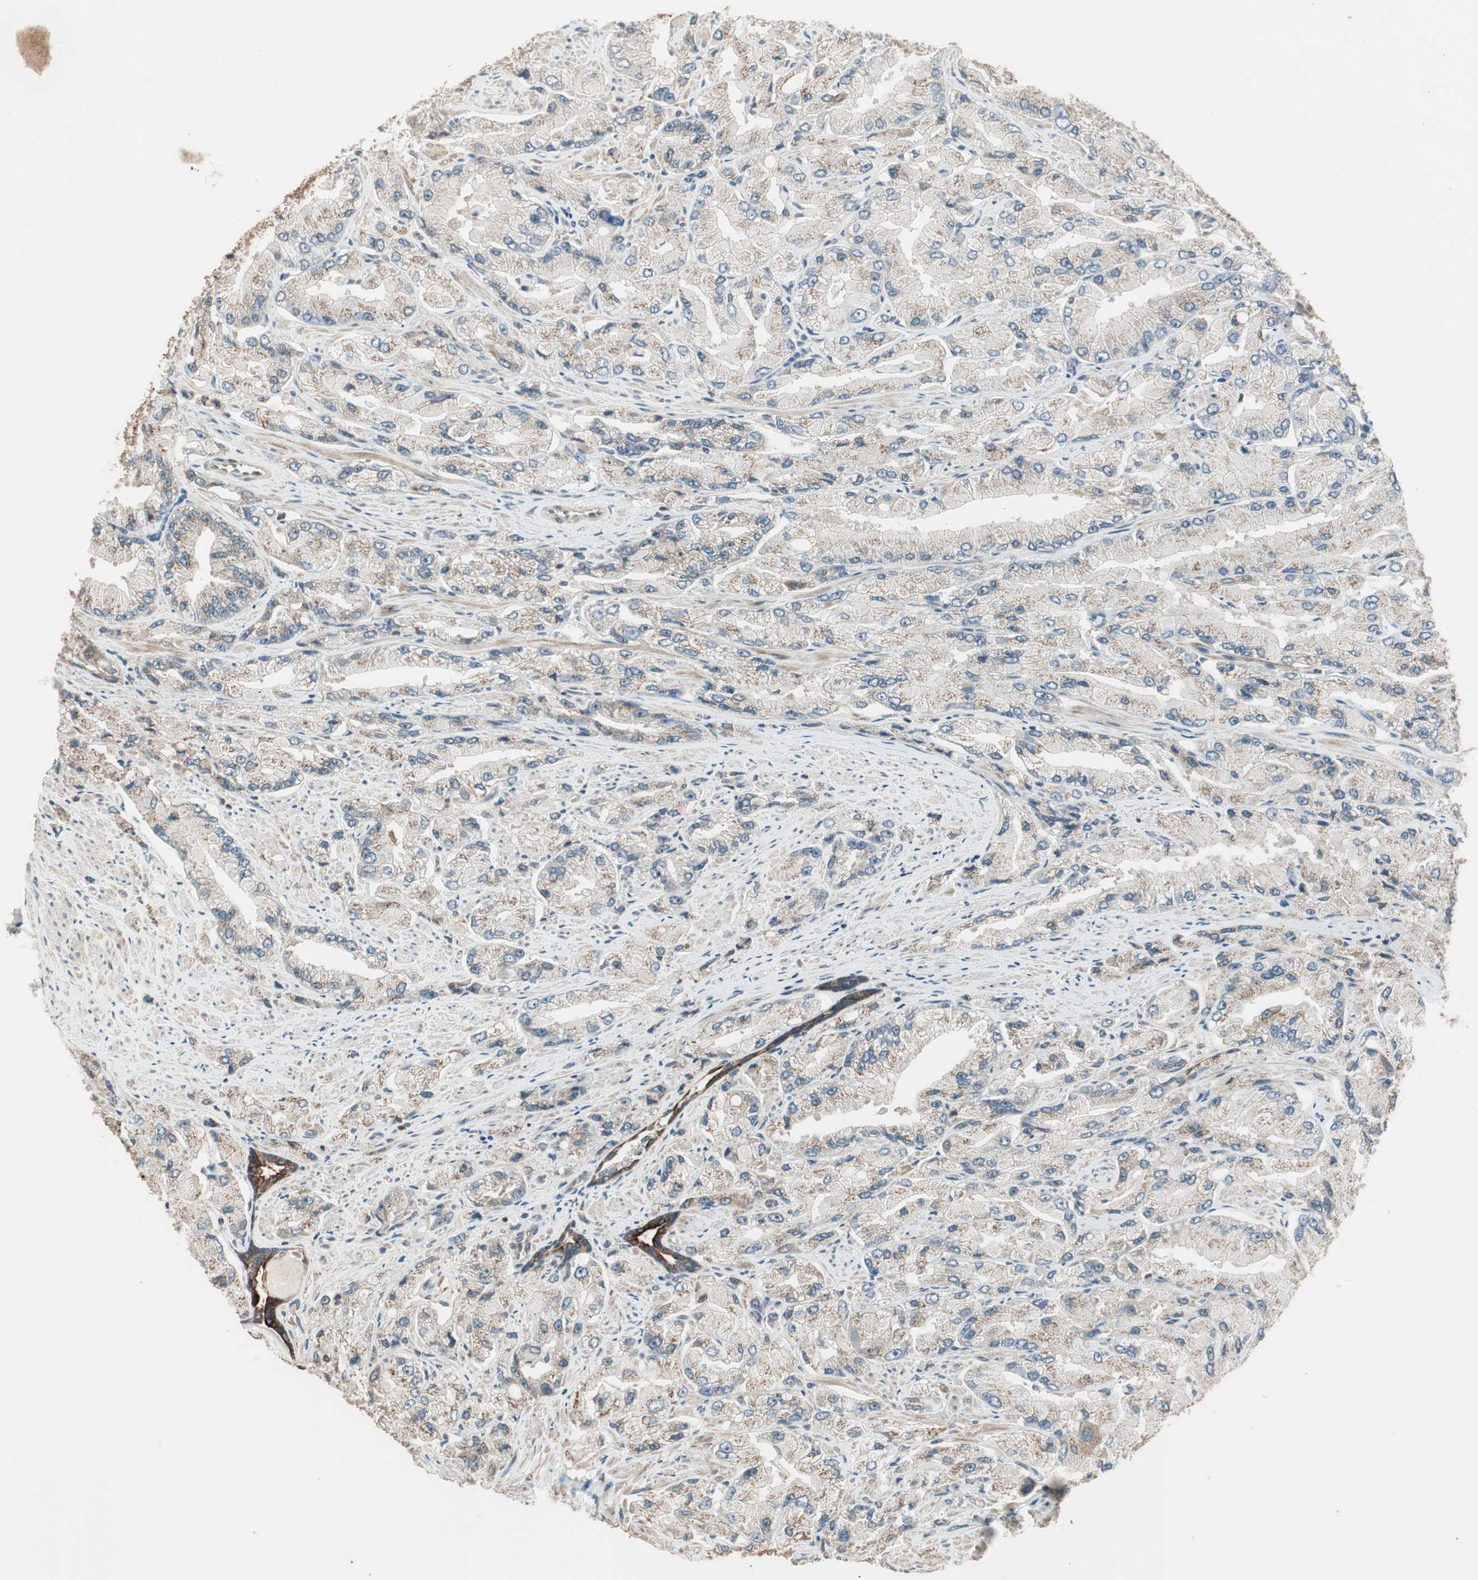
{"staining": {"intensity": "weak", "quantity": "25%-75%", "location": "cytoplasmic/membranous"}, "tissue": "prostate cancer", "cell_type": "Tumor cells", "image_type": "cancer", "snomed": [{"axis": "morphology", "description": "Adenocarcinoma, High grade"}, {"axis": "topography", "description": "Prostate"}], "caption": "Prostate adenocarcinoma (high-grade) was stained to show a protein in brown. There is low levels of weak cytoplasmic/membranous staining in approximately 25%-75% of tumor cells.", "gene": "TRIM21", "patient": {"sex": "male", "age": 58}}